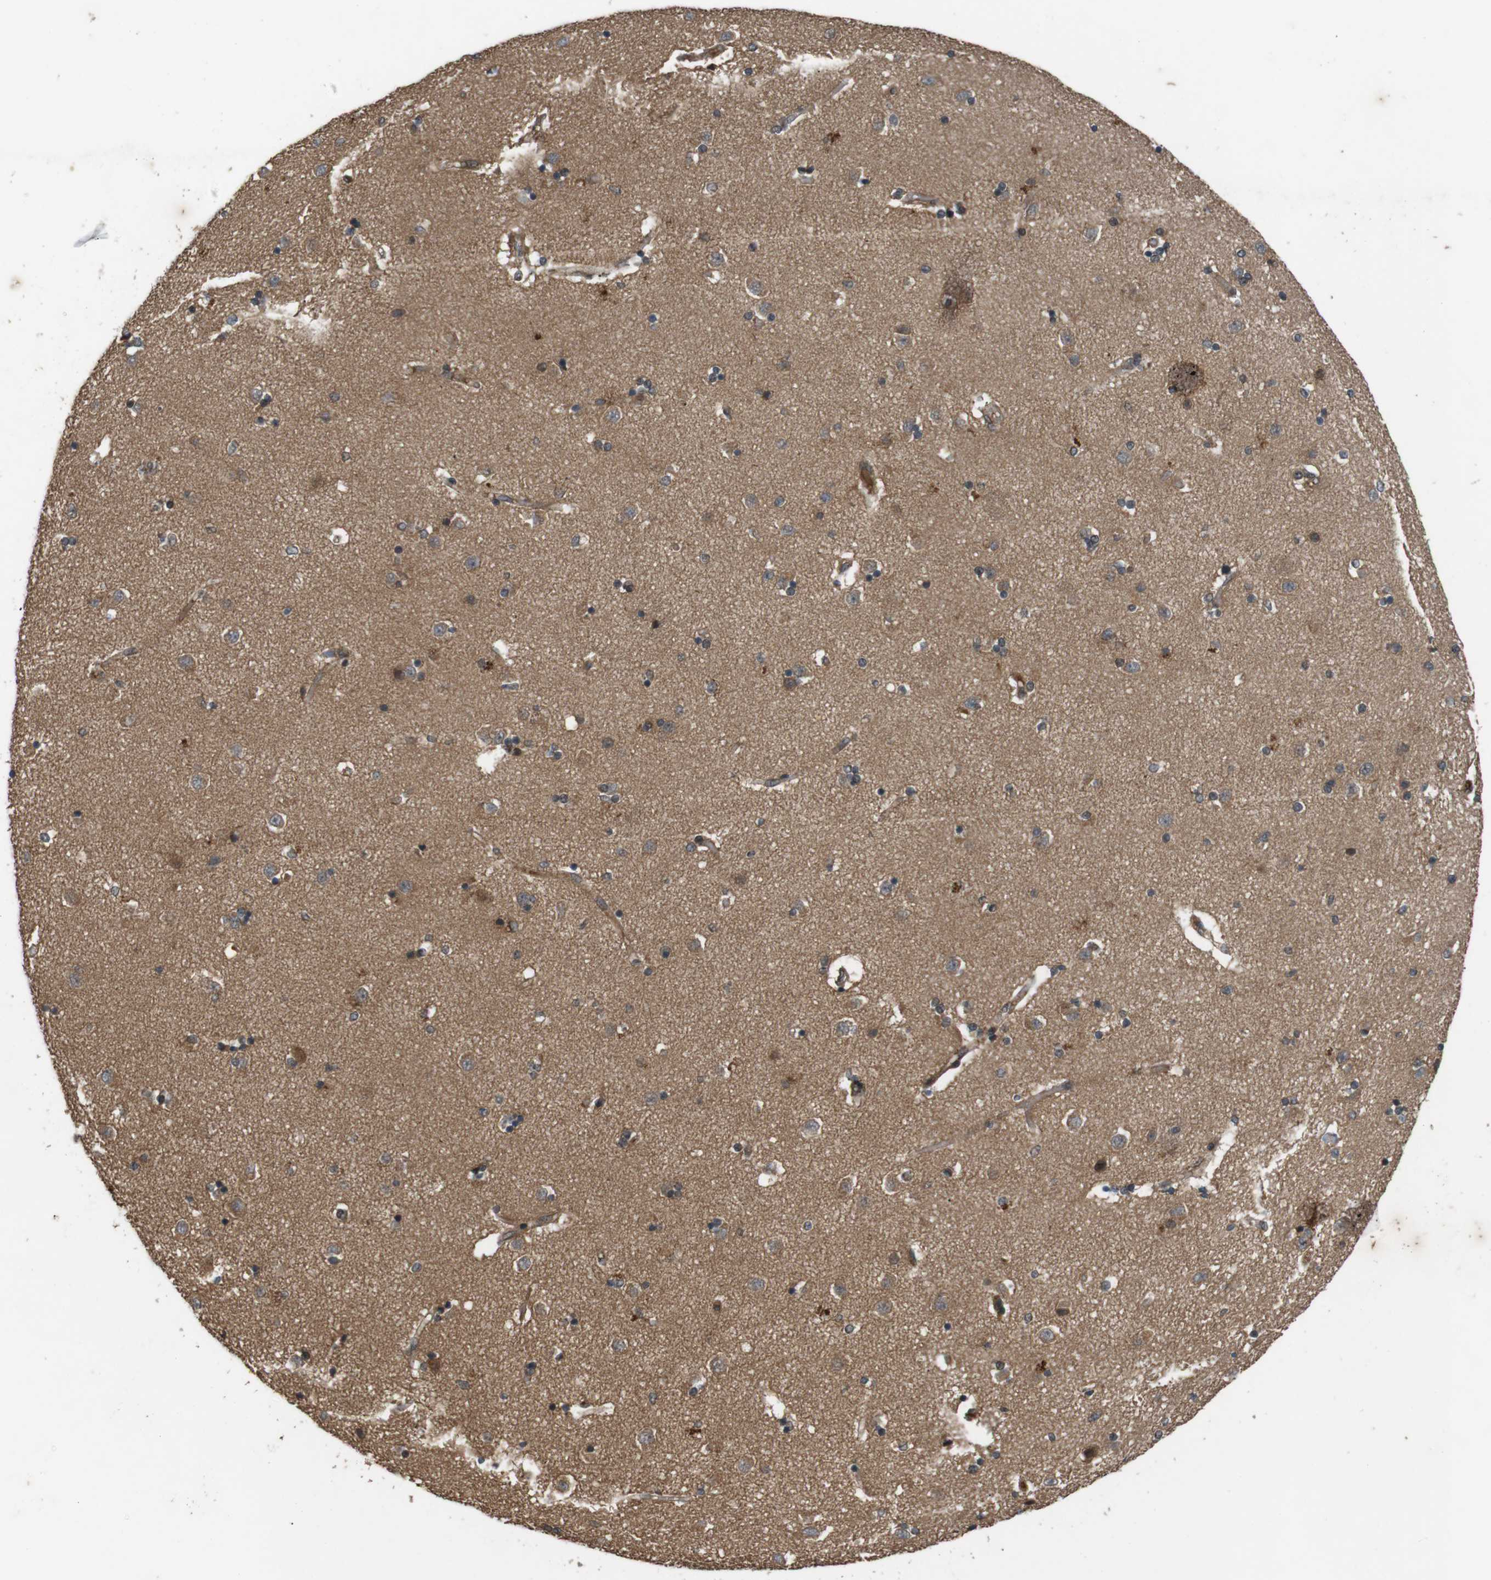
{"staining": {"intensity": "moderate", "quantity": "25%-75%", "location": "cytoplasmic/membranous"}, "tissue": "caudate", "cell_type": "Glial cells", "image_type": "normal", "snomed": [{"axis": "morphology", "description": "Normal tissue, NOS"}, {"axis": "topography", "description": "Lateral ventricle wall"}], "caption": "A medium amount of moderate cytoplasmic/membranous positivity is present in about 25%-75% of glial cells in normal caudate.", "gene": "NFKBIE", "patient": {"sex": "female", "age": 54}}